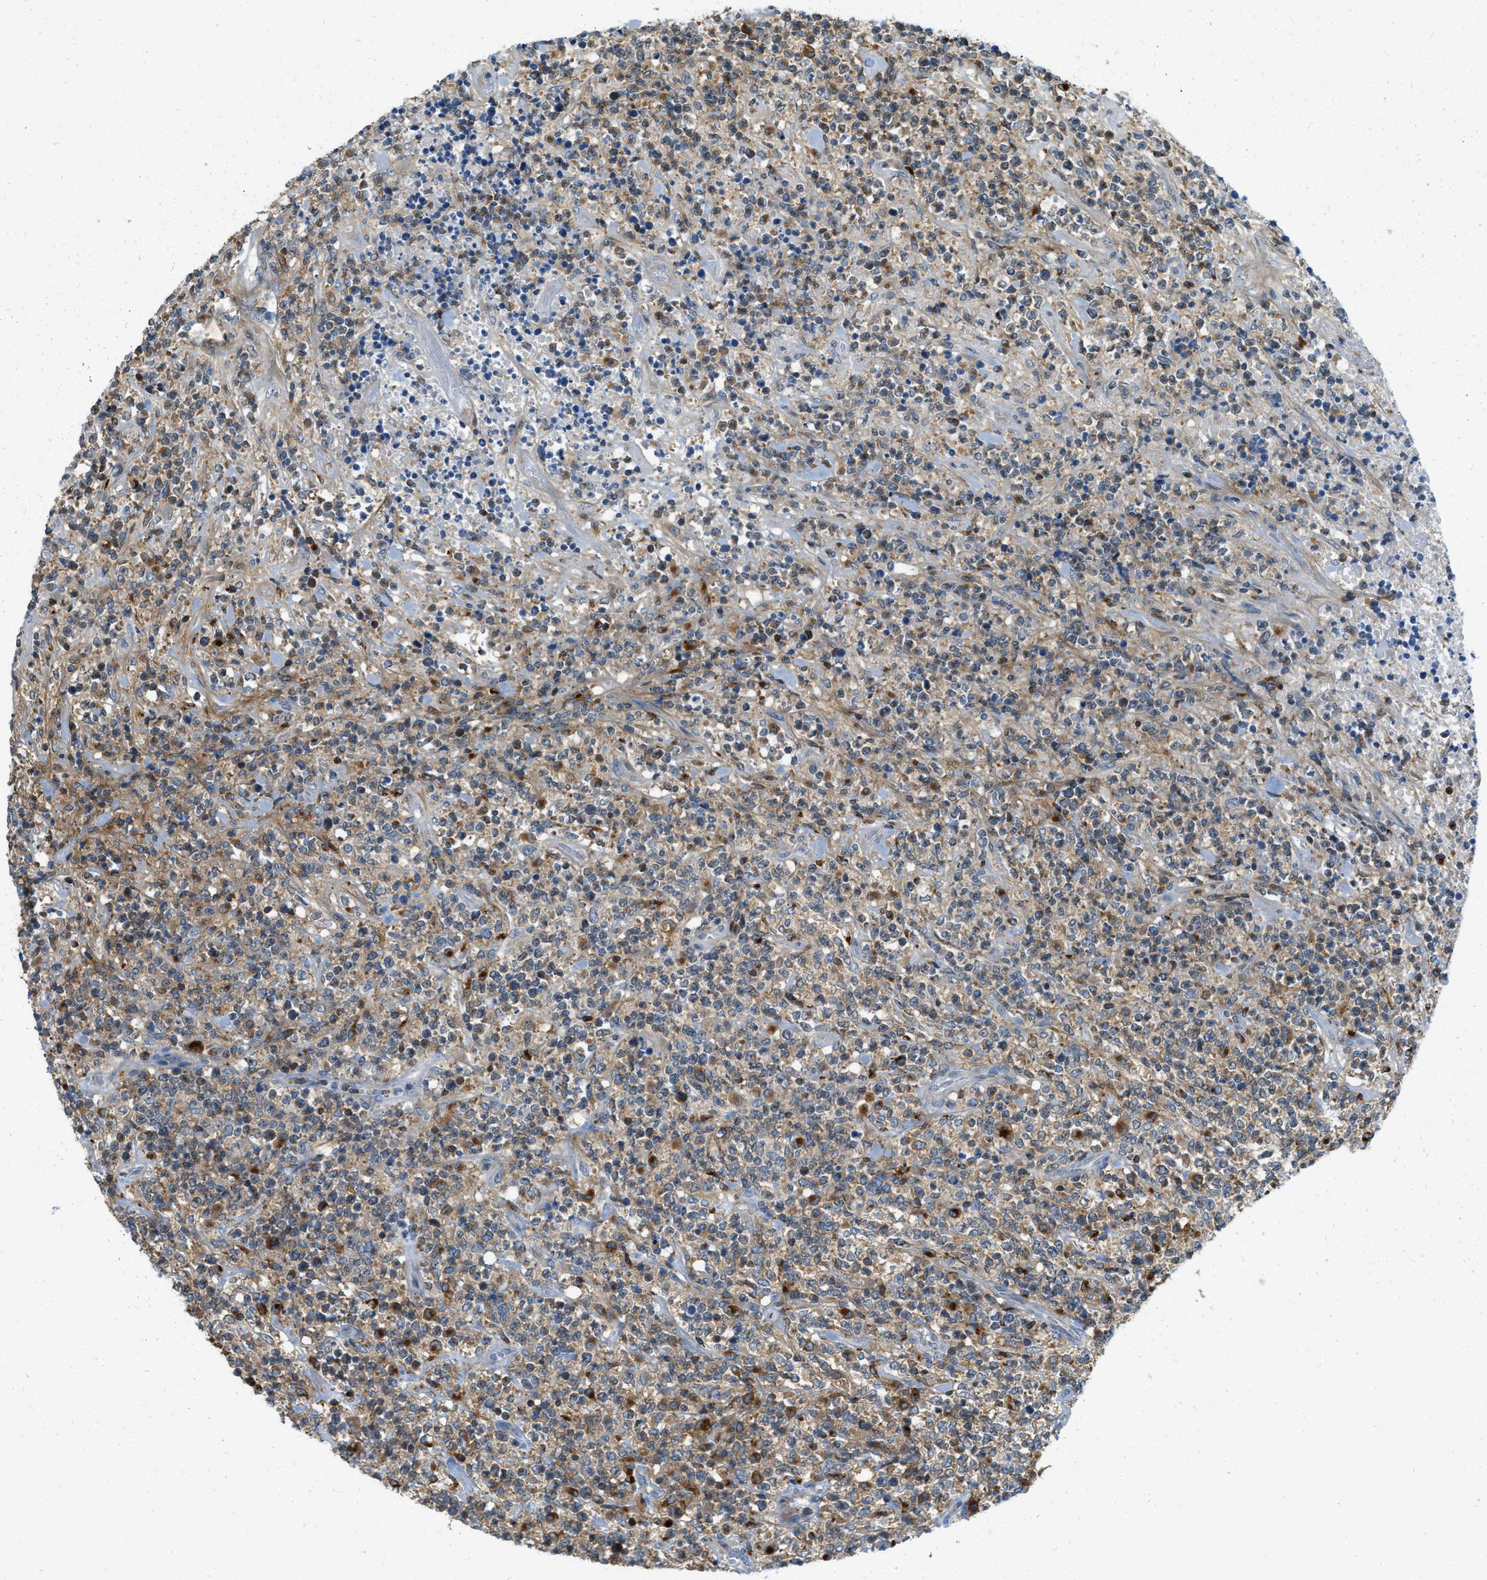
{"staining": {"intensity": "moderate", "quantity": "25%-75%", "location": "cytoplasmic/membranous"}, "tissue": "lymphoma", "cell_type": "Tumor cells", "image_type": "cancer", "snomed": [{"axis": "morphology", "description": "Malignant lymphoma, non-Hodgkin's type, High grade"}, {"axis": "topography", "description": "Soft tissue"}], "caption": "Lymphoma was stained to show a protein in brown. There is medium levels of moderate cytoplasmic/membranous expression in approximately 25%-75% of tumor cells.", "gene": "PLBD2", "patient": {"sex": "male", "age": 18}}